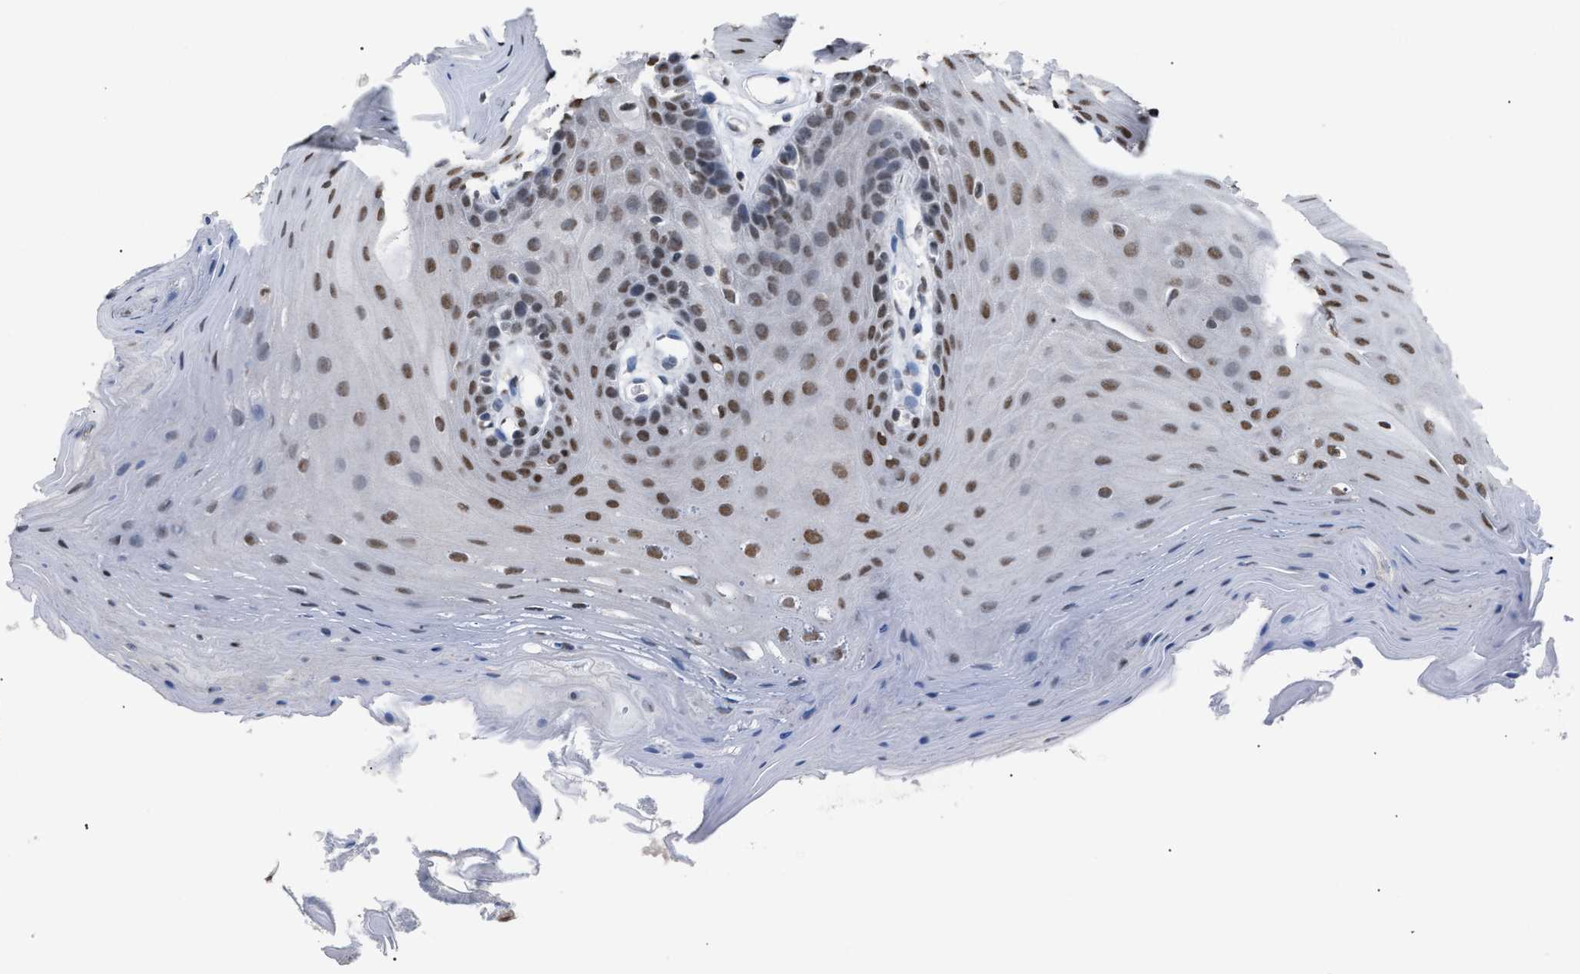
{"staining": {"intensity": "moderate", "quantity": ">75%", "location": "nuclear"}, "tissue": "oral mucosa", "cell_type": "Squamous epithelial cells", "image_type": "normal", "snomed": [{"axis": "morphology", "description": "Normal tissue, NOS"}, {"axis": "morphology", "description": "Squamous cell carcinoma, NOS"}, {"axis": "topography", "description": "Oral tissue"}, {"axis": "topography", "description": "Head-Neck"}], "caption": "Protein staining displays moderate nuclear expression in about >75% of squamous epithelial cells in unremarkable oral mucosa. (brown staining indicates protein expression, while blue staining denotes nuclei).", "gene": "CCAR2", "patient": {"sex": "male", "age": 71}}